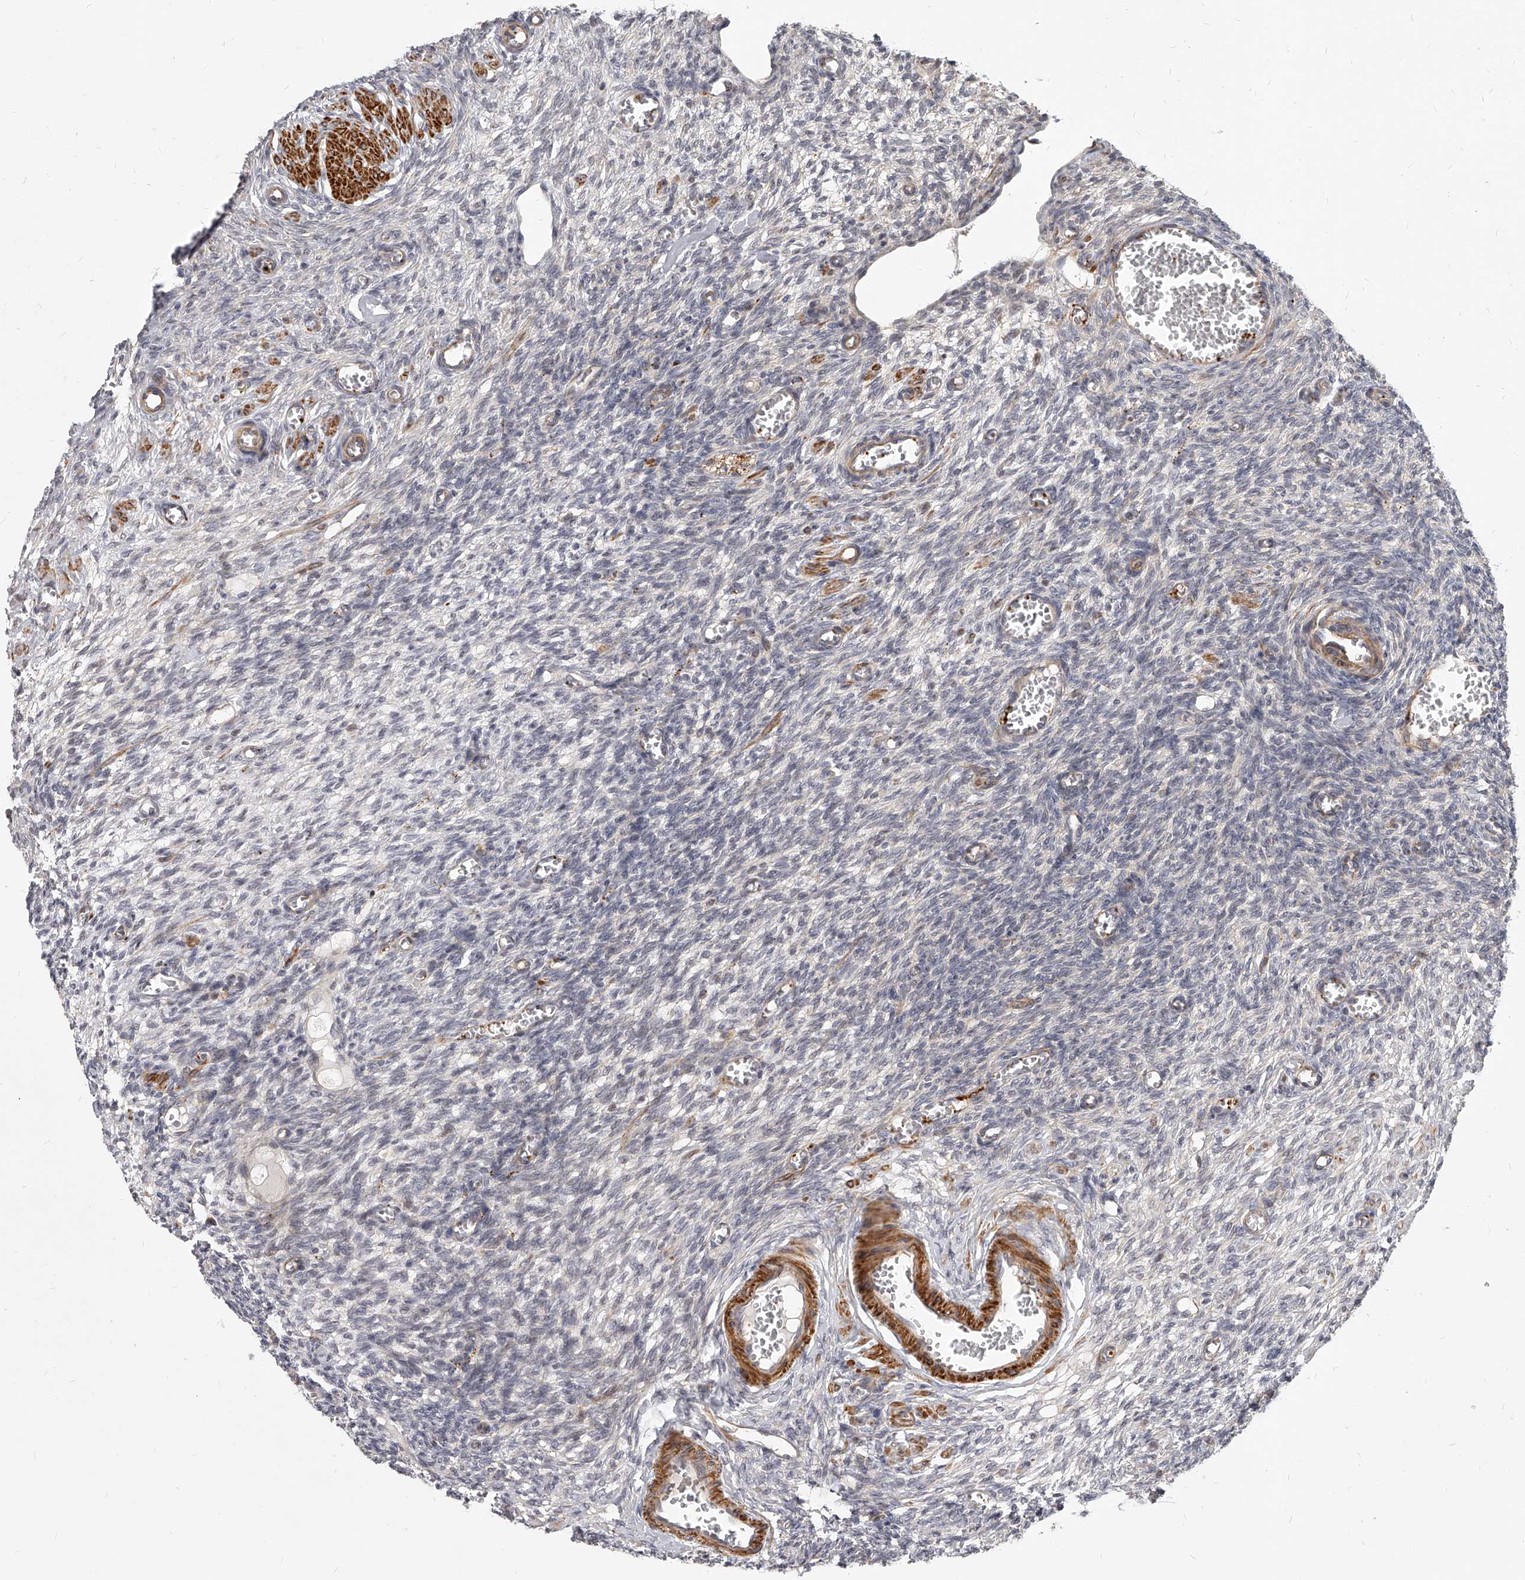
{"staining": {"intensity": "negative", "quantity": "none", "location": "none"}, "tissue": "ovary", "cell_type": "Ovarian stroma cells", "image_type": "normal", "snomed": [{"axis": "morphology", "description": "Normal tissue, NOS"}, {"axis": "topography", "description": "Ovary"}], "caption": "Immunohistochemistry (IHC) of normal ovary displays no positivity in ovarian stroma cells. The staining was performed using DAB (3,3'-diaminobenzidine) to visualize the protein expression in brown, while the nuclei were stained in blue with hematoxylin (Magnification: 20x).", "gene": "SLC37A1", "patient": {"sex": "female", "age": 27}}